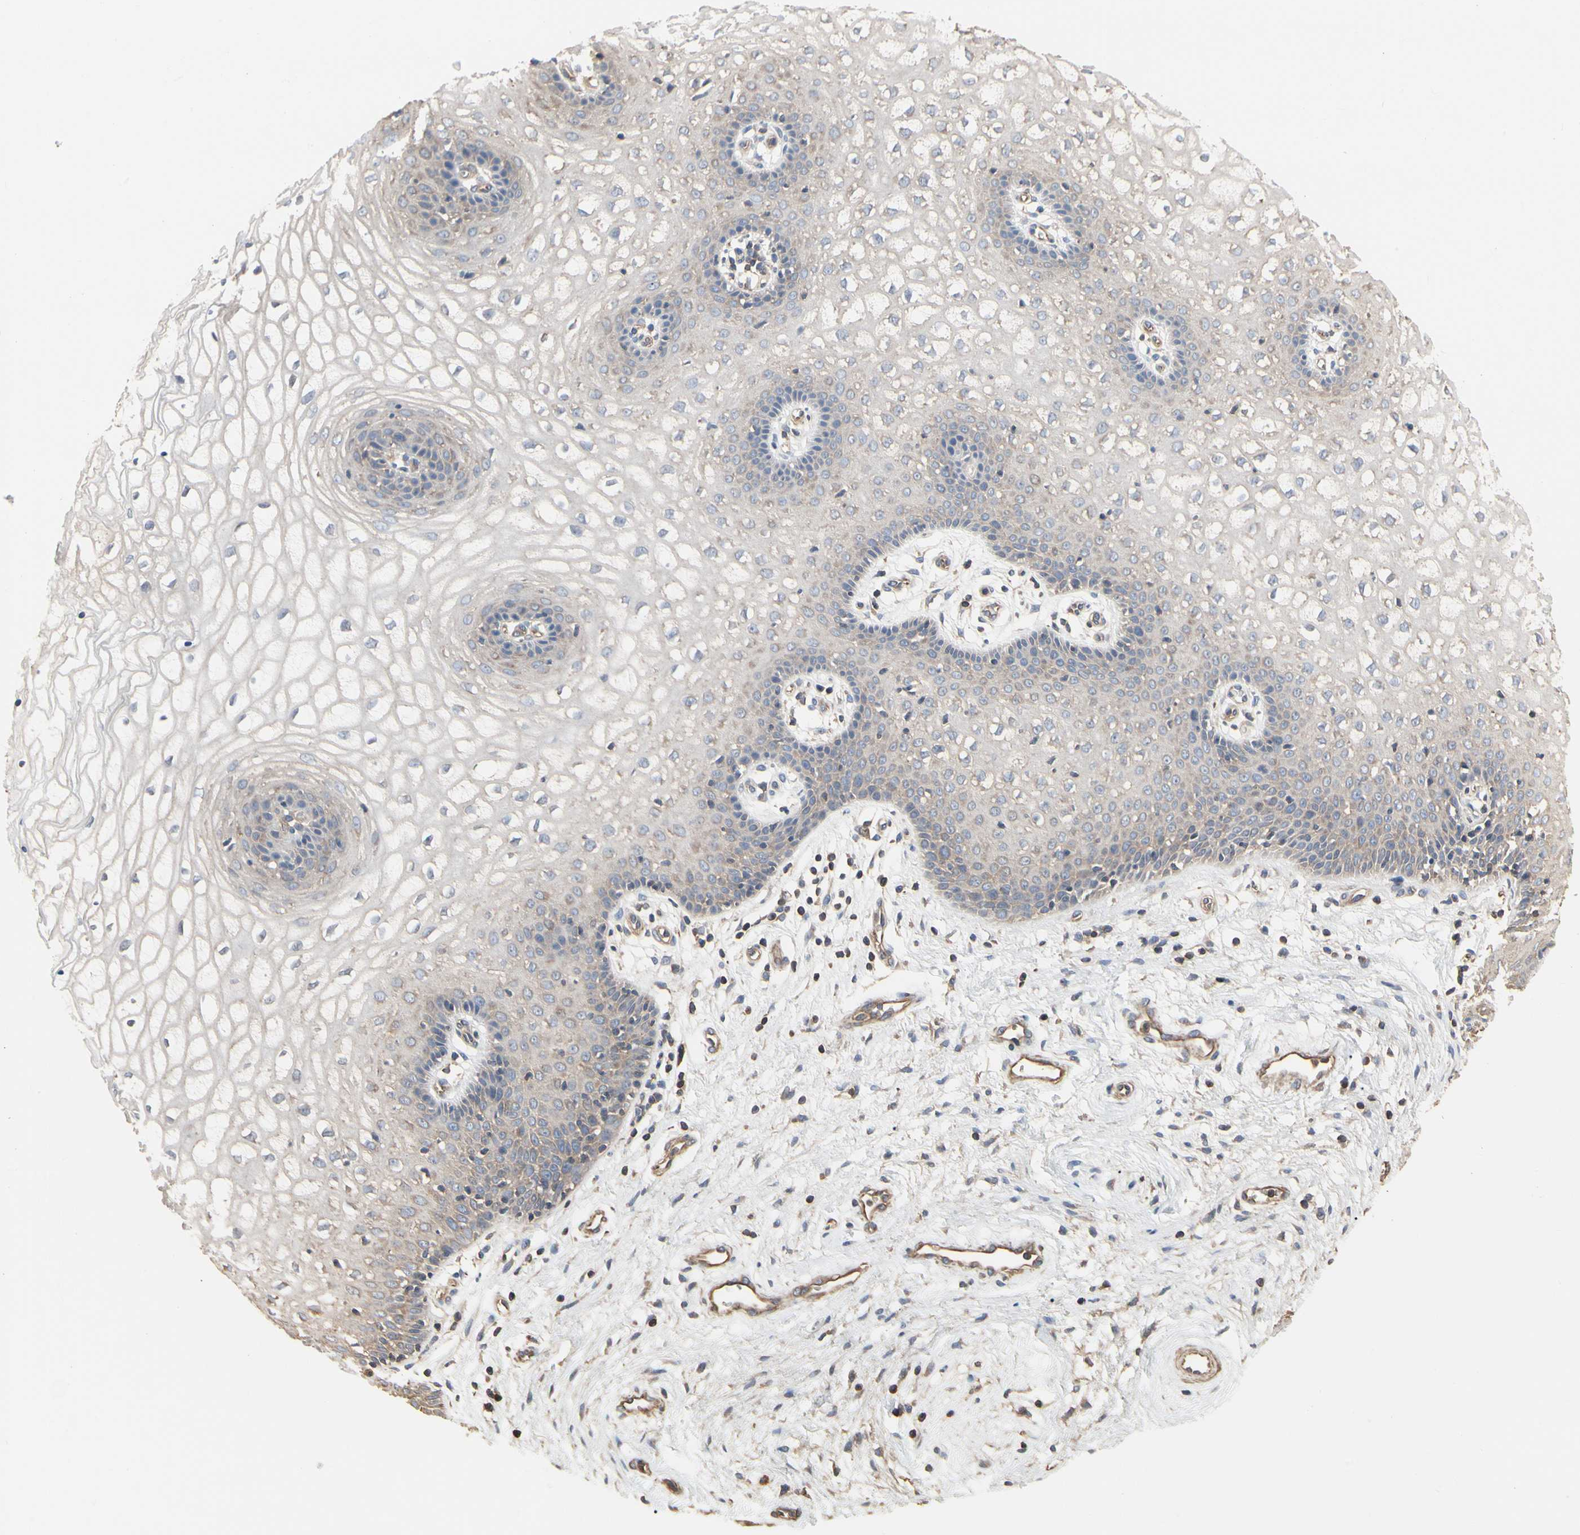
{"staining": {"intensity": "weak", "quantity": "<25%", "location": "cytoplasmic/membranous"}, "tissue": "vagina", "cell_type": "Squamous epithelial cells", "image_type": "normal", "snomed": [{"axis": "morphology", "description": "Normal tissue, NOS"}, {"axis": "topography", "description": "Vagina"}], "caption": "There is no significant staining in squamous epithelial cells of vagina.", "gene": "PDZK1", "patient": {"sex": "female", "age": 34}}